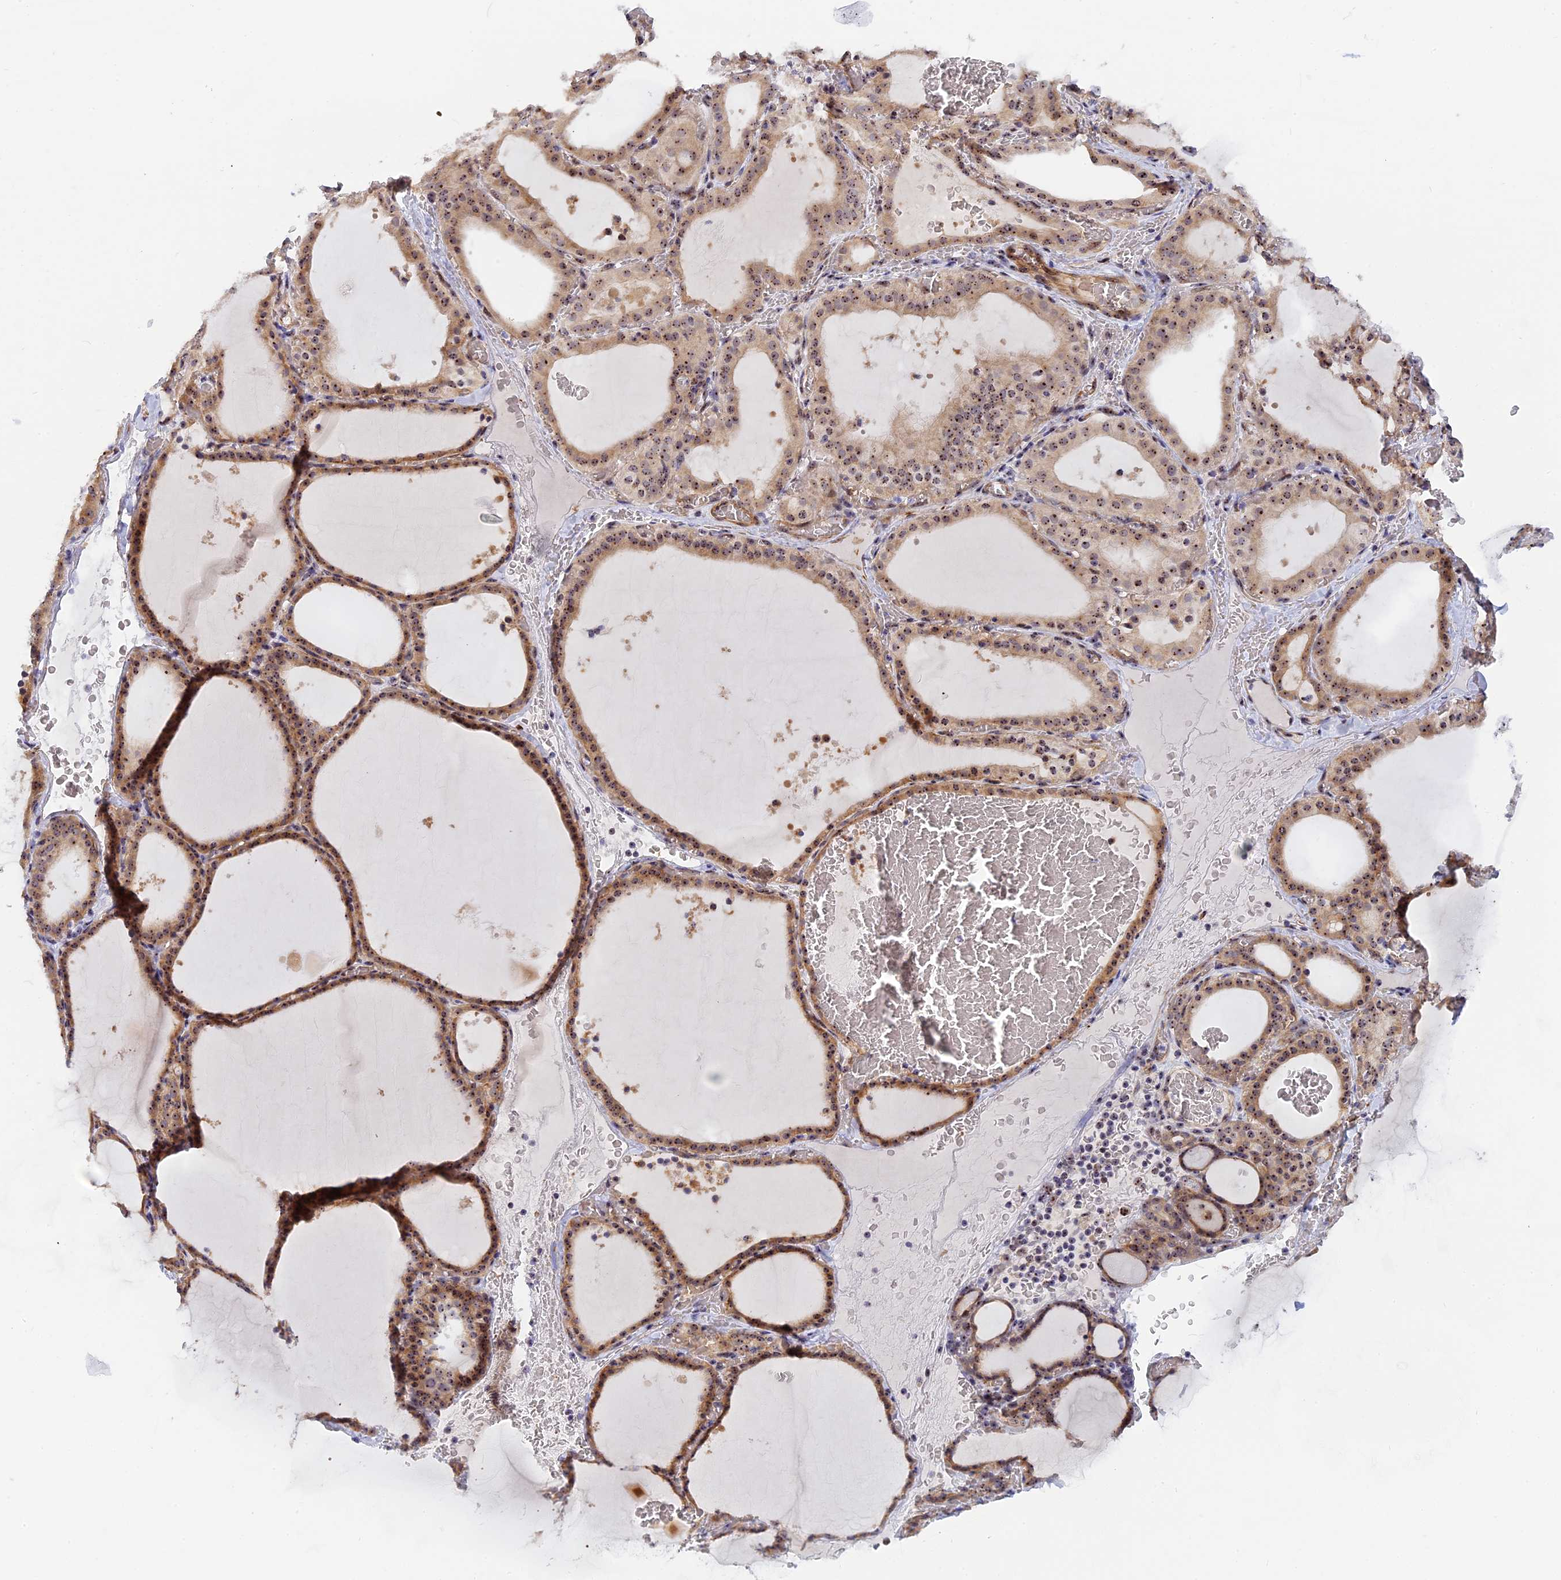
{"staining": {"intensity": "moderate", "quantity": ">75%", "location": "cytoplasmic/membranous,nuclear"}, "tissue": "thyroid gland", "cell_type": "Glandular cells", "image_type": "normal", "snomed": [{"axis": "morphology", "description": "Normal tissue, NOS"}, {"axis": "topography", "description": "Thyroid gland"}], "caption": "High-power microscopy captured an immunohistochemistry histopathology image of unremarkable thyroid gland, revealing moderate cytoplasmic/membranous,nuclear staining in approximately >75% of glandular cells. (IHC, brightfield microscopy, high magnification).", "gene": "DBNDD1", "patient": {"sex": "female", "age": 39}}